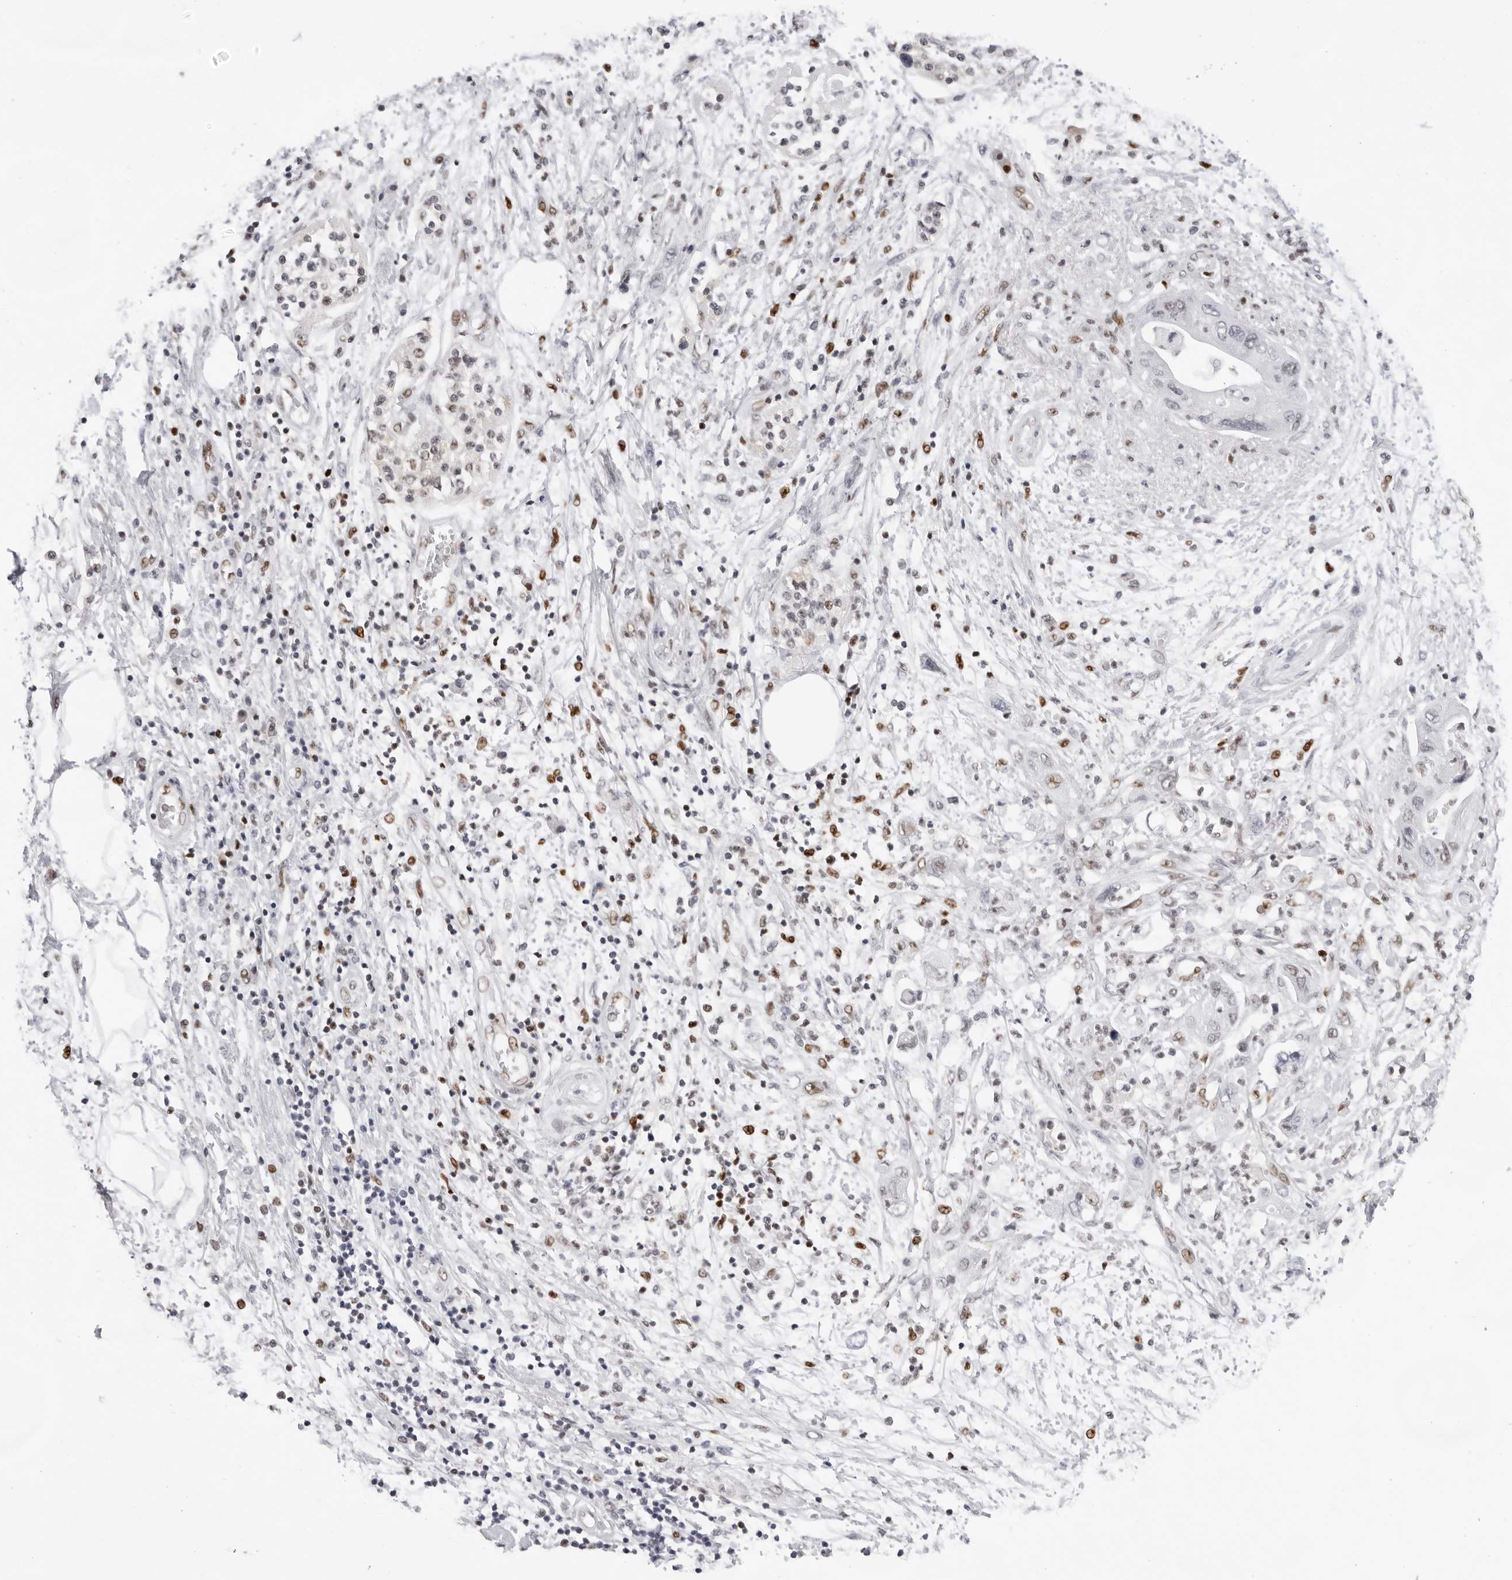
{"staining": {"intensity": "weak", "quantity": "<25%", "location": "nuclear"}, "tissue": "pancreatic cancer", "cell_type": "Tumor cells", "image_type": "cancer", "snomed": [{"axis": "morphology", "description": "Adenocarcinoma, NOS"}, {"axis": "topography", "description": "Pancreas"}], "caption": "Human pancreatic cancer stained for a protein using immunohistochemistry (IHC) exhibits no expression in tumor cells.", "gene": "OGG1", "patient": {"sex": "female", "age": 73}}